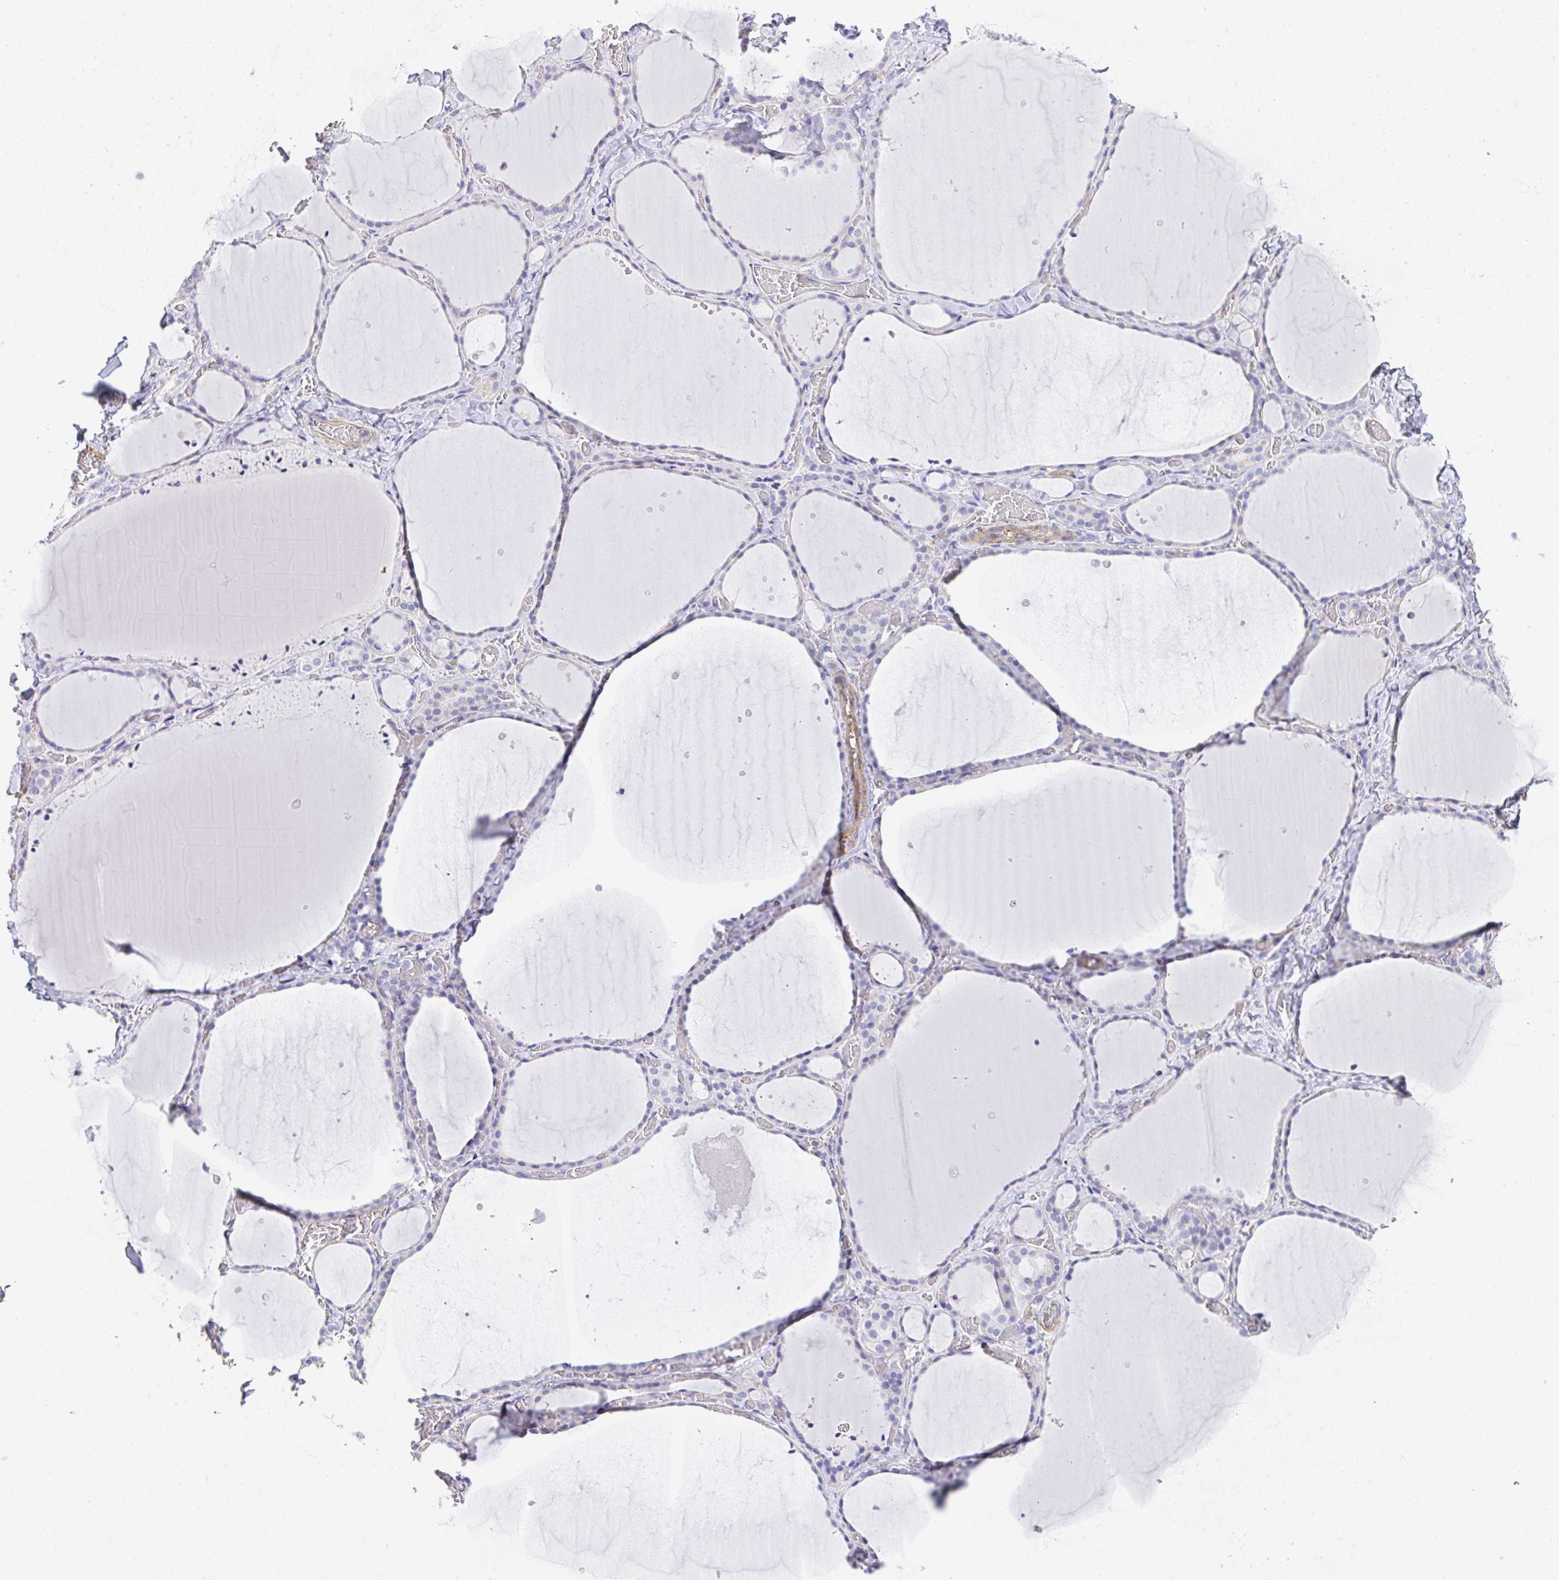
{"staining": {"intensity": "negative", "quantity": "none", "location": "none"}, "tissue": "thyroid gland", "cell_type": "Glandular cells", "image_type": "normal", "snomed": [{"axis": "morphology", "description": "Normal tissue, NOS"}, {"axis": "topography", "description": "Thyroid gland"}], "caption": "IHC photomicrograph of benign thyroid gland: thyroid gland stained with DAB (3,3'-diaminobenzidine) exhibits no significant protein positivity in glandular cells.", "gene": "TNFAIP8", "patient": {"sex": "female", "age": 36}}